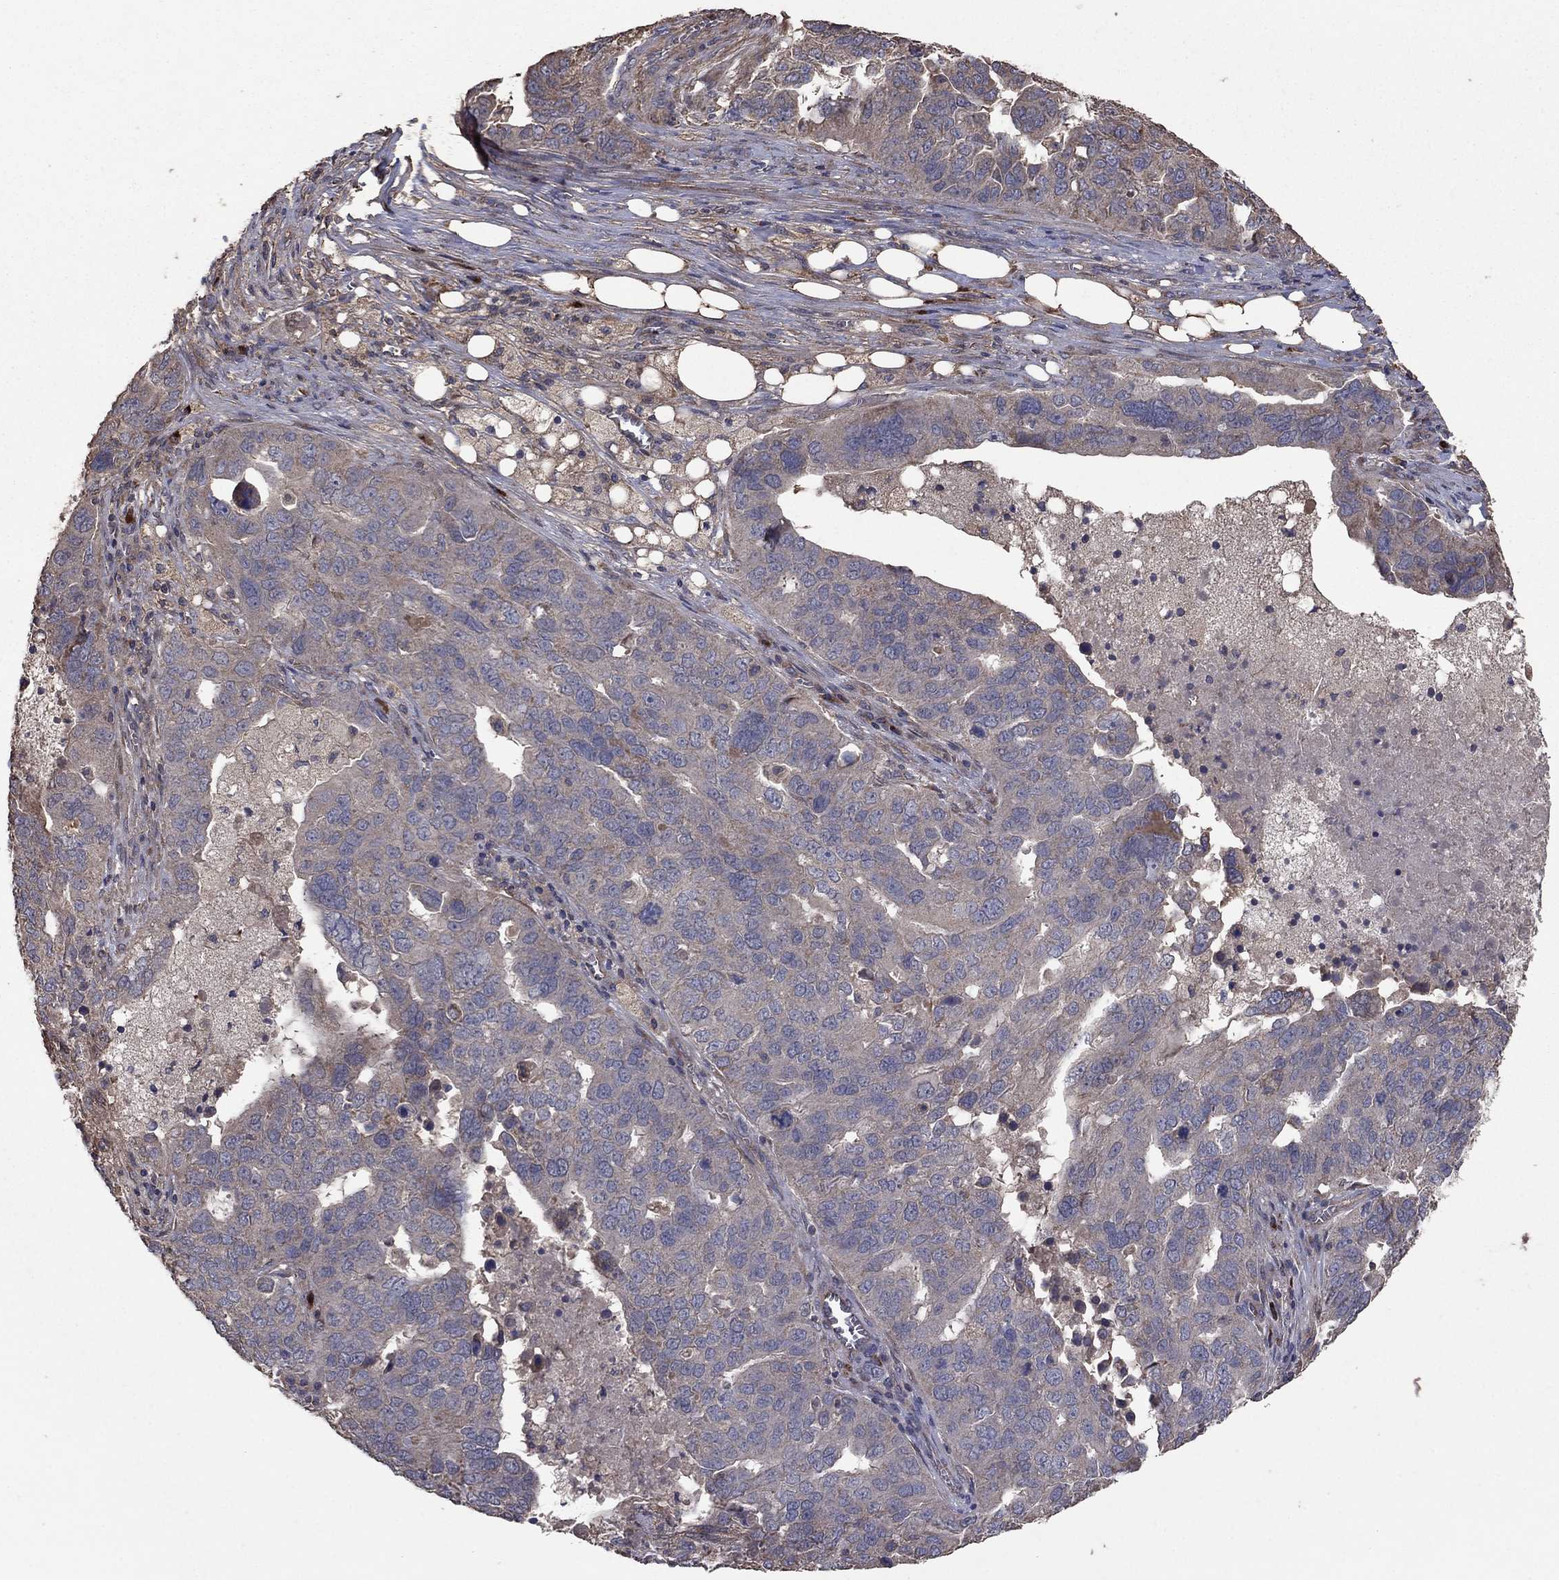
{"staining": {"intensity": "negative", "quantity": "none", "location": "none"}, "tissue": "ovarian cancer", "cell_type": "Tumor cells", "image_type": "cancer", "snomed": [{"axis": "morphology", "description": "Carcinoma, endometroid"}, {"axis": "topography", "description": "Soft tissue"}, {"axis": "topography", "description": "Ovary"}], "caption": "Tumor cells show no significant protein staining in endometroid carcinoma (ovarian).", "gene": "FLT4", "patient": {"sex": "female", "age": 52}}